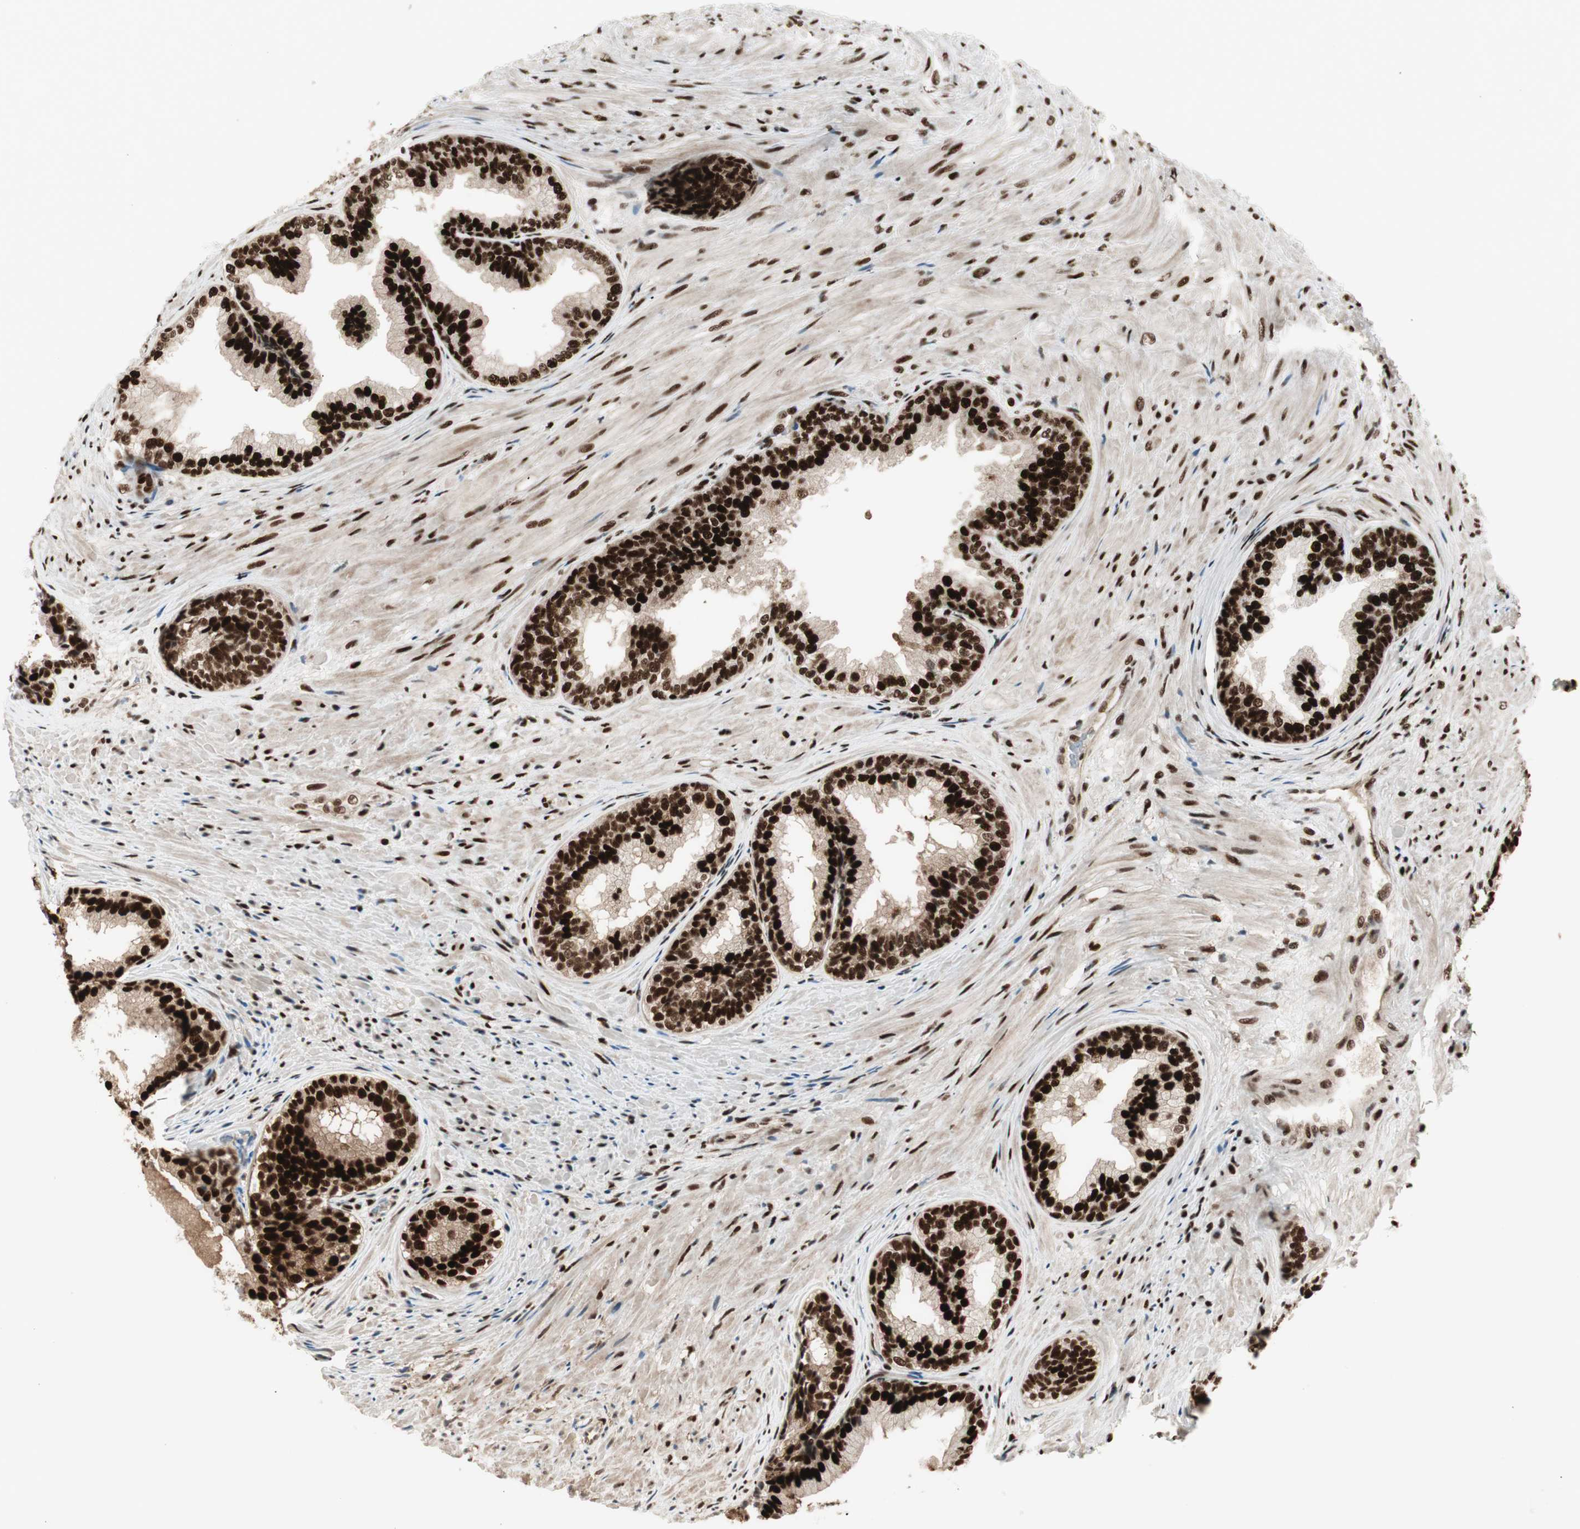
{"staining": {"intensity": "strong", "quantity": ">75%", "location": "nuclear"}, "tissue": "prostate", "cell_type": "Glandular cells", "image_type": "normal", "snomed": [{"axis": "morphology", "description": "Normal tissue, NOS"}, {"axis": "topography", "description": "Prostate"}], "caption": "High-power microscopy captured an IHC micrograph of normal prostate, revealing strong nuclear positivity in approximately >75% of glandular cells. The protein of interest is shown in brown color, while the nuclei are stained blue.", "gene": "HEXIM1", "patient": {"sex": "male", "age": 76}}